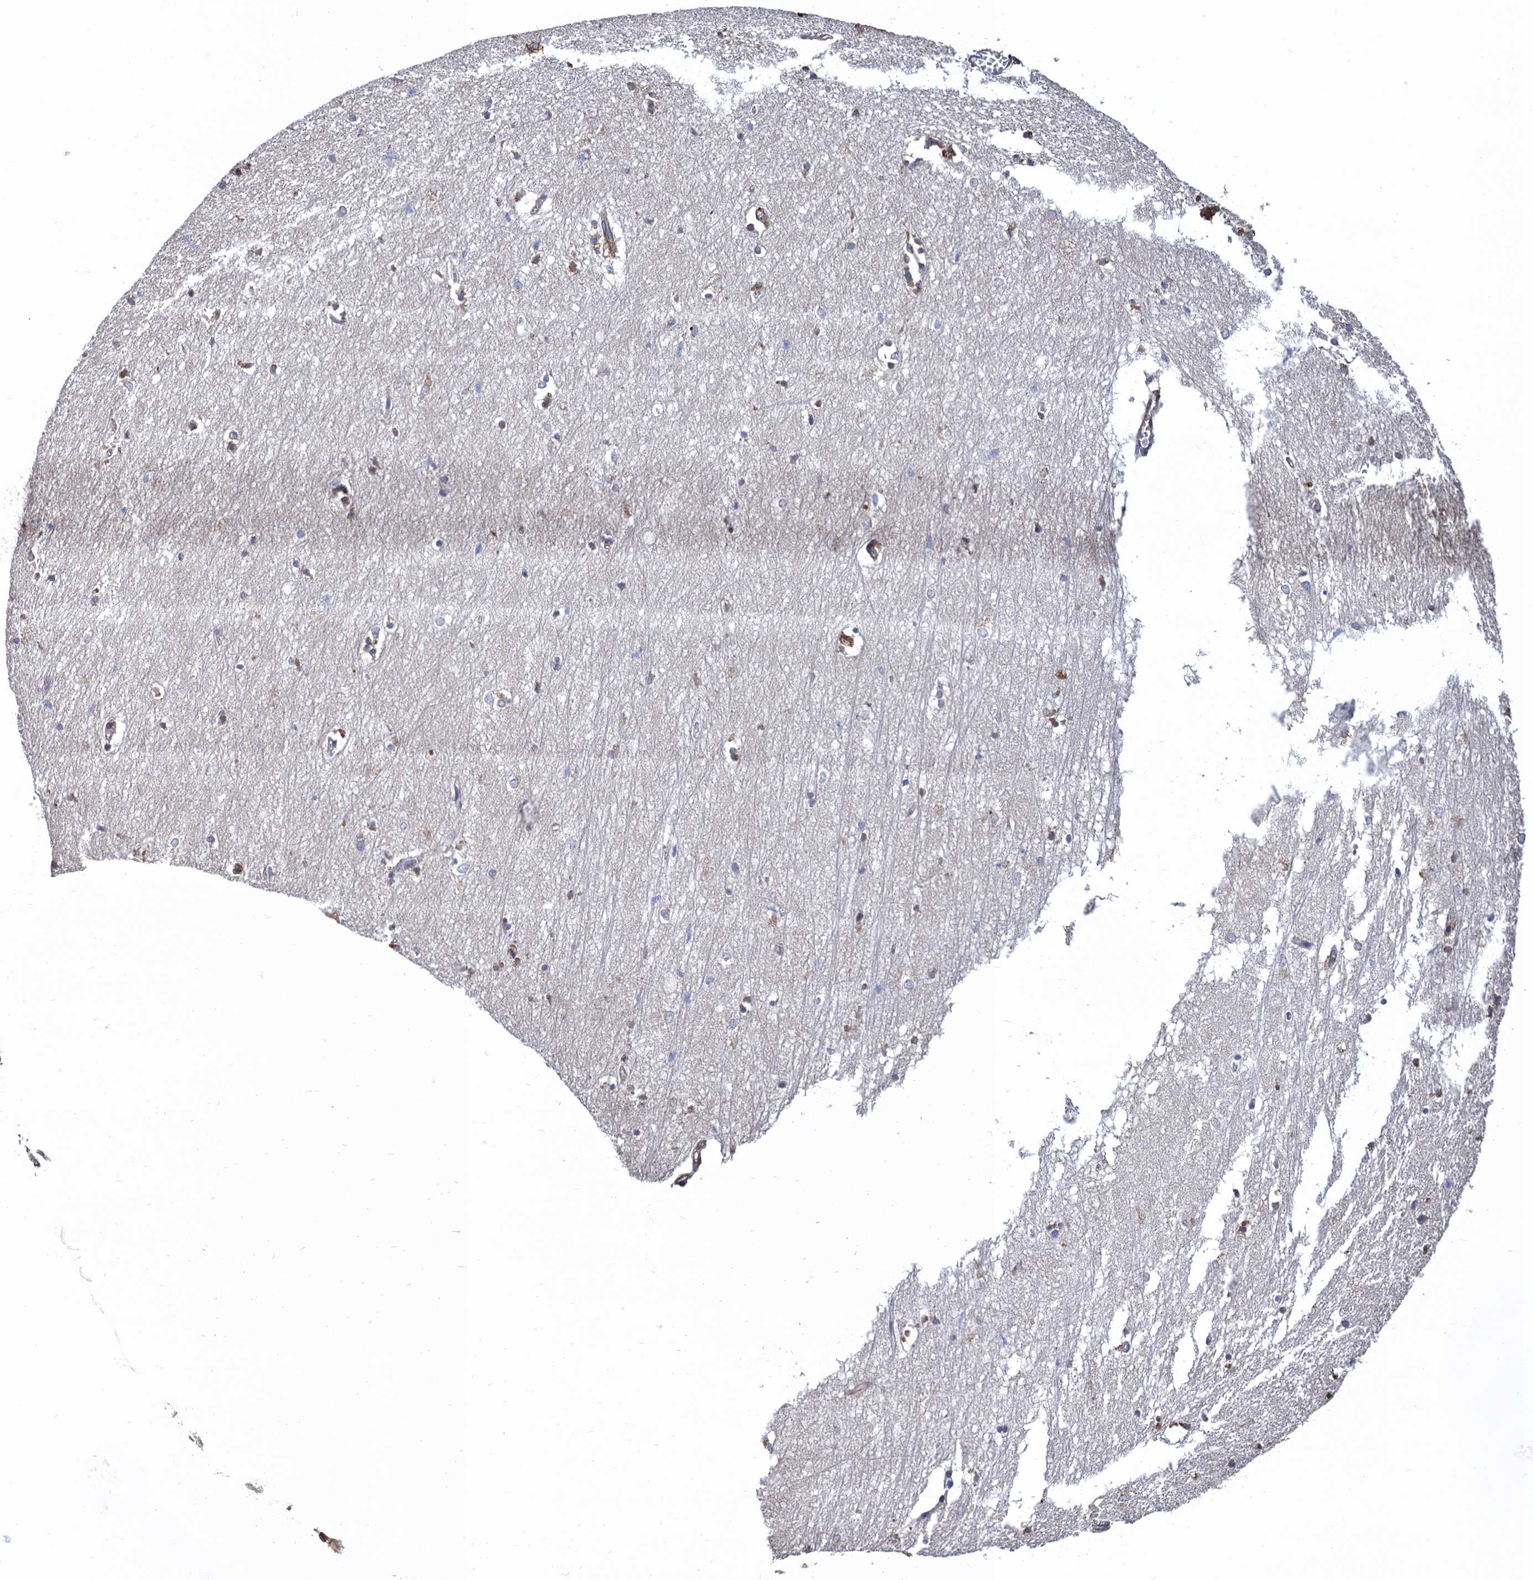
{"staining": {"intensity": "weak", "quantity": "25%-75%", "location": "cytoplasmic/membranous"}, "tissue": "hippocampus", "cell_type": "Glial cells", "image_type": "normal", "snomed": [{"axis": "morphology", "description": "Normal tissue, NOS"}, {"axis": "topography", "description": "Hippocampus"}], "caption": "High-magnification brightfield microscopy of unremarkable hippocampus stained with DAB (3,3'-diaminobenzidine) (brown) and counterstained with hematoxylin (blue). glial cells exhibit weak cytoplasmic/membranous staining is seen in about25%-75% of cells.", "gene": "CNNM1", "patient": {"sex": "female", "age": 64}}